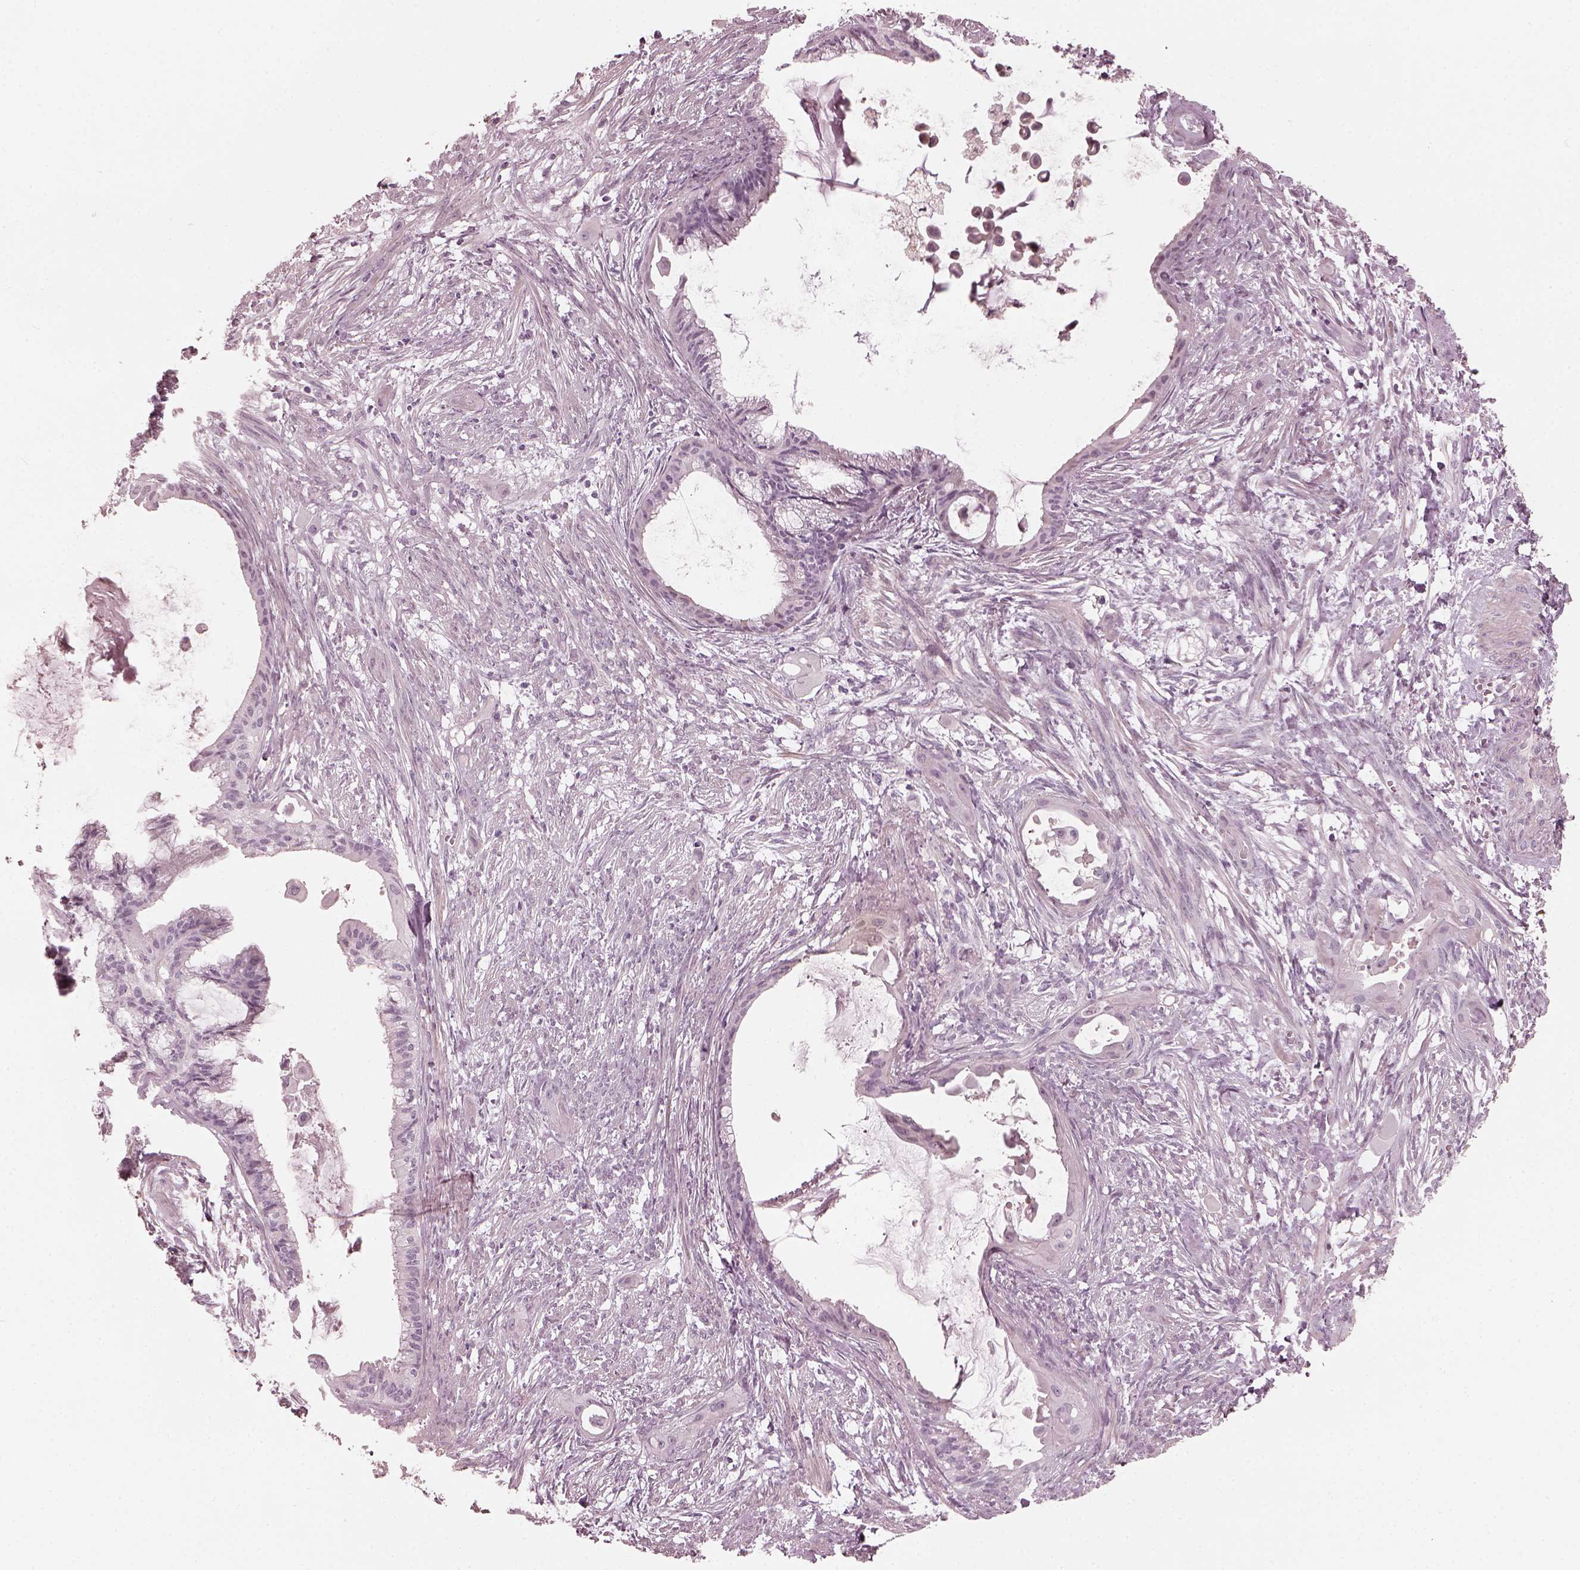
{"staining": {"intensity": "negative", "quantity": "none", "location": "none"}, "tissue": "endometrial cancer", "cell_type": "Tumor cells", "image_type": "cancer", "snomed": [{"axis": "morphology", "description": "Adenocarcinoma, NOS"}, {"axis": "topography", "description": "Endometrium"}], "caption": "A photomicrograph of human endometrial cancer (adenocarcinoma) is negative for staining in tumor cells.", "gene": "OPTC", "patient": {"sex": "female", "age": 86}}